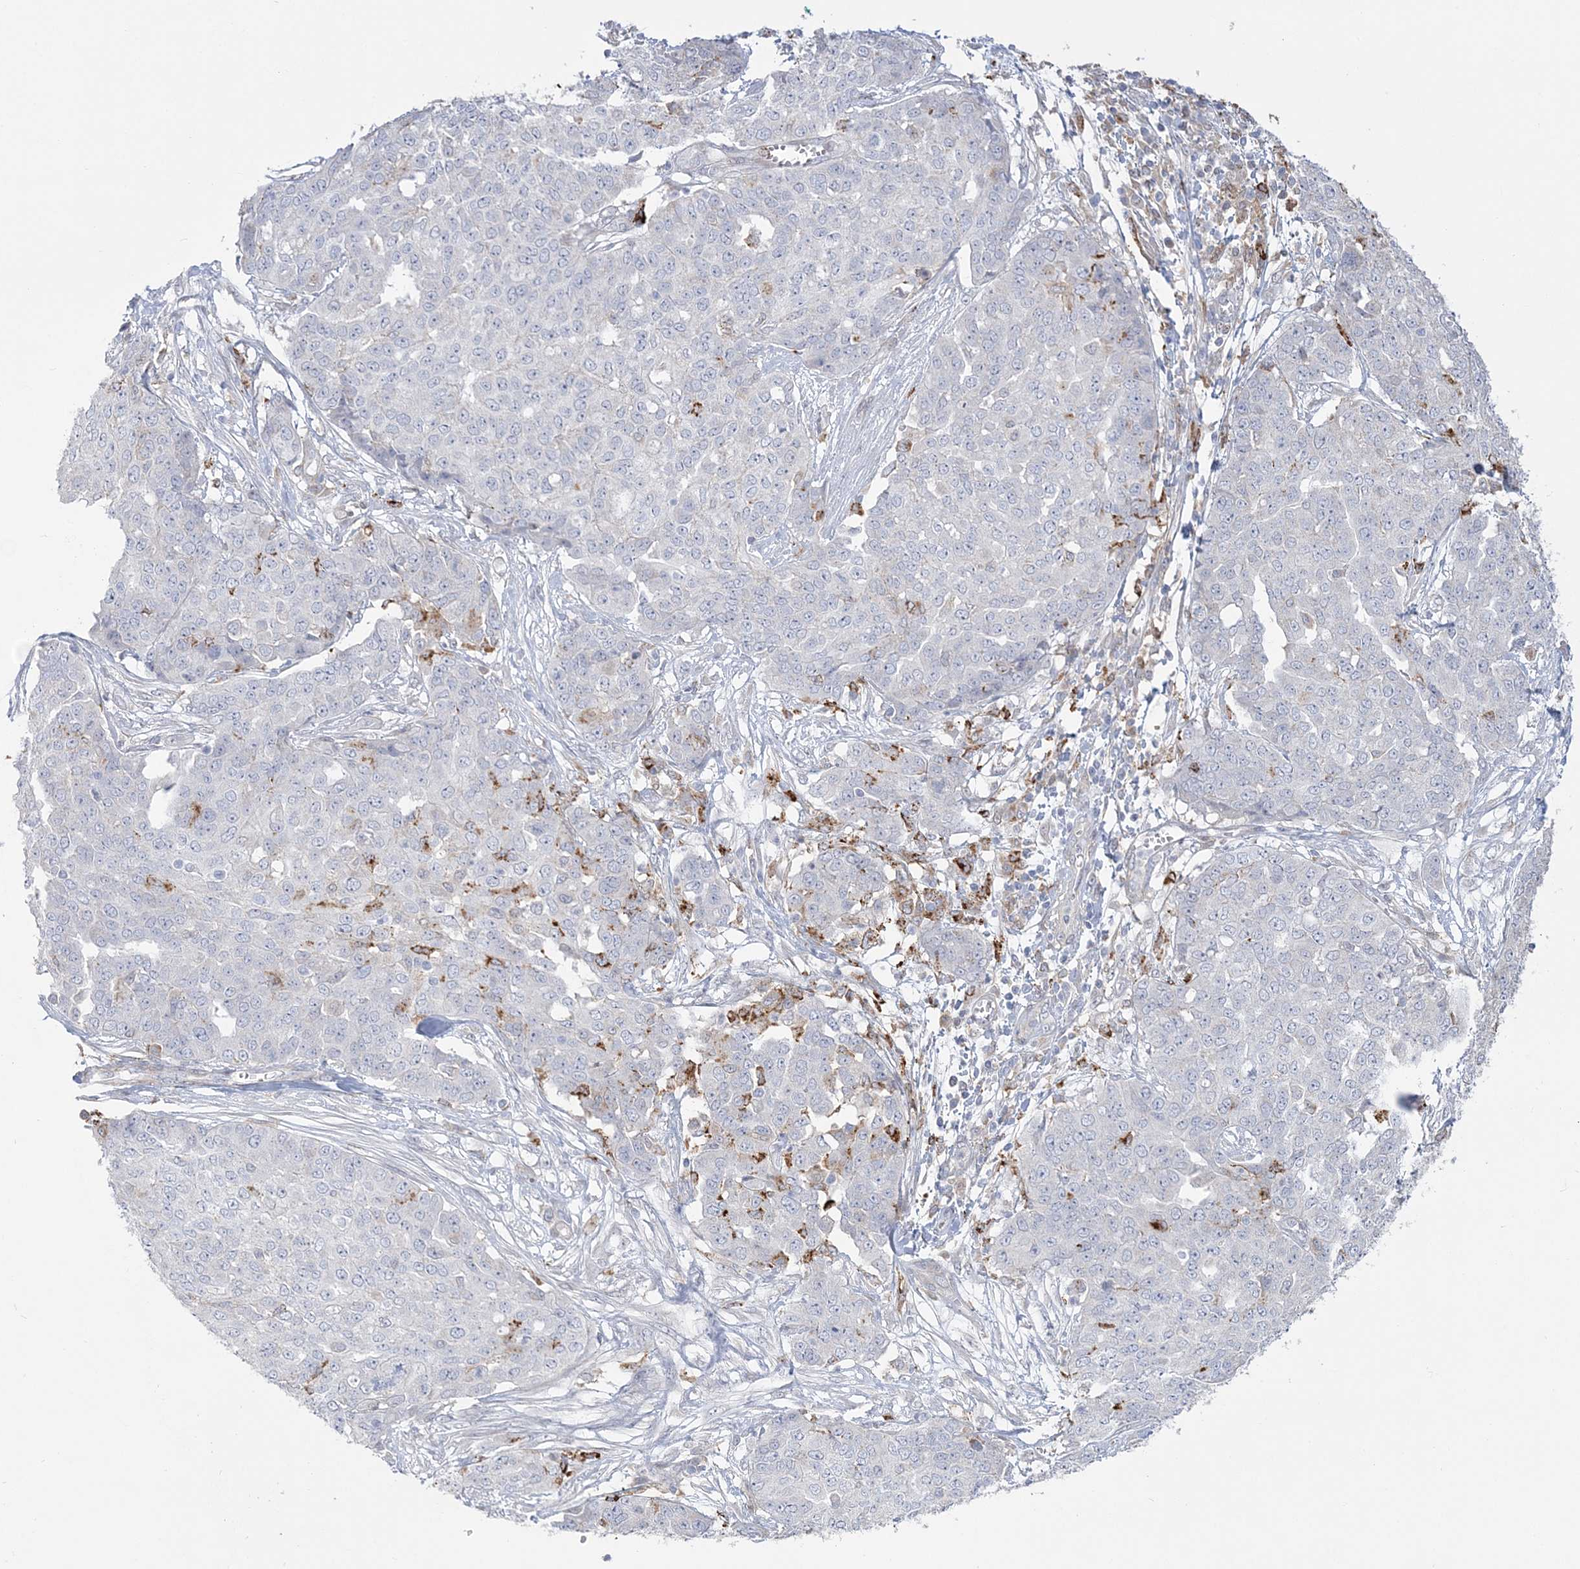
{"staining": {"intensity": "moderate", "quantity": "<25%", "location": "cytoplasmic/membranous"}, "tissue": "ovarian cancer", "cell_type": "Tumor cells", "image_type": "cancer", "snomed": [{"axis": "morphology", "description": "Cystadenocarcinoma, serous, NOS"}, {"axis": "topography", "description": "Soft tissue"}, {"axis": "topography", "description": "Ovary"}], "caption": "A brown stain labels moderate cytoplasmic/membranous positivity of a protein in human ovarian cancer (serous cystadenocarcinoma) tumor cells.", "gene": "HAAO", "patient": {"sex": "female", "age": 57}}